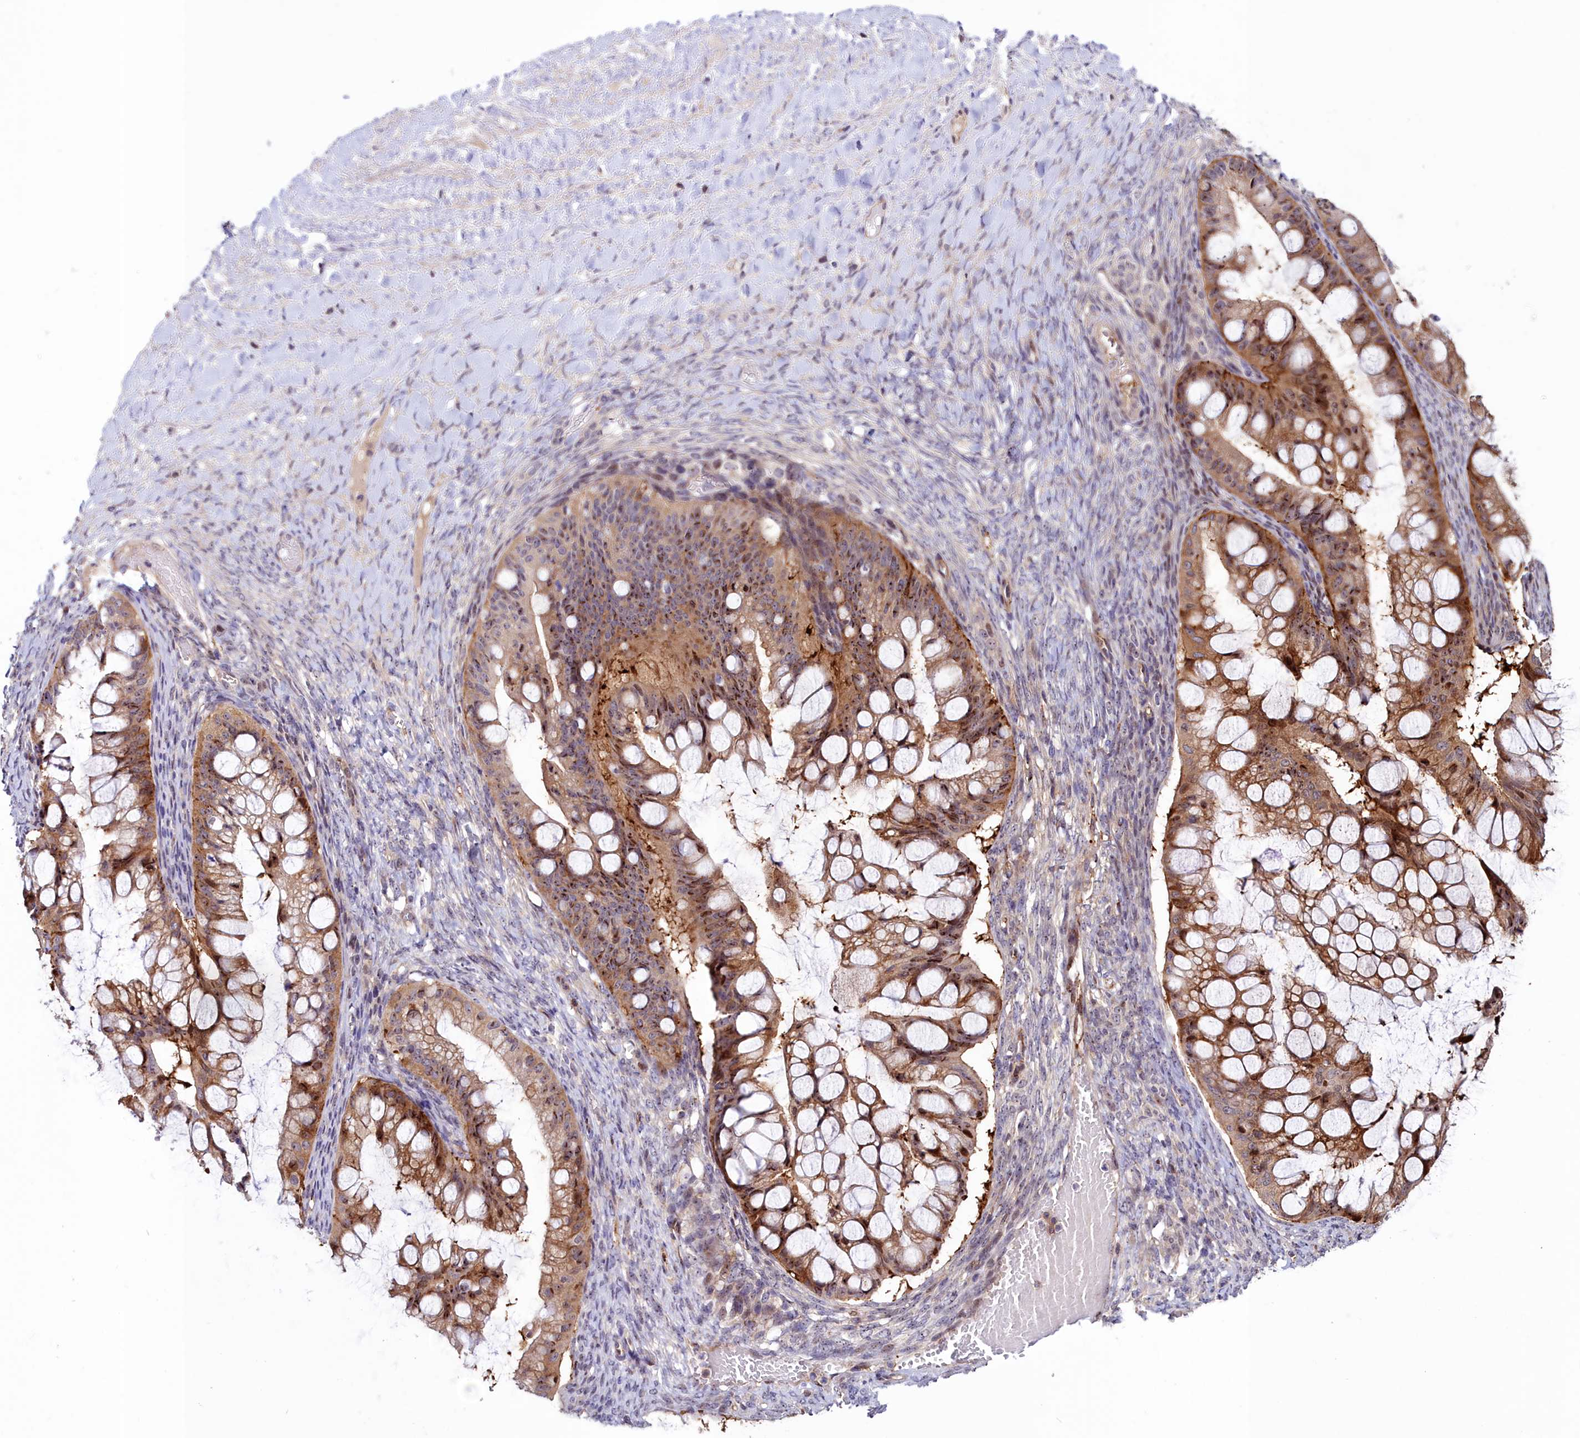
{"staining": {"intensity": "moderate", "quantity": ">75%", "location": "cytoplasmic/membranous,nuclear"}, "tissue": "ovarian cancer", "cell_type": "Tumor cells", "image_type": "cancer", "snomed": [{"axis": "morphology", "description": "Cystadenocarcinoma, mucinous, NOS"}, {"axis": "topography", "description": "Ovary"}], "caption": "Immunohistochemical staining of ovarian cancer demonstrates moderate cytoplasmic/membranous and nuclear protein expression in about >75% of tumor cells.", "gene": "NEURL4", "patient": {"sex": "female", "age": 73}}